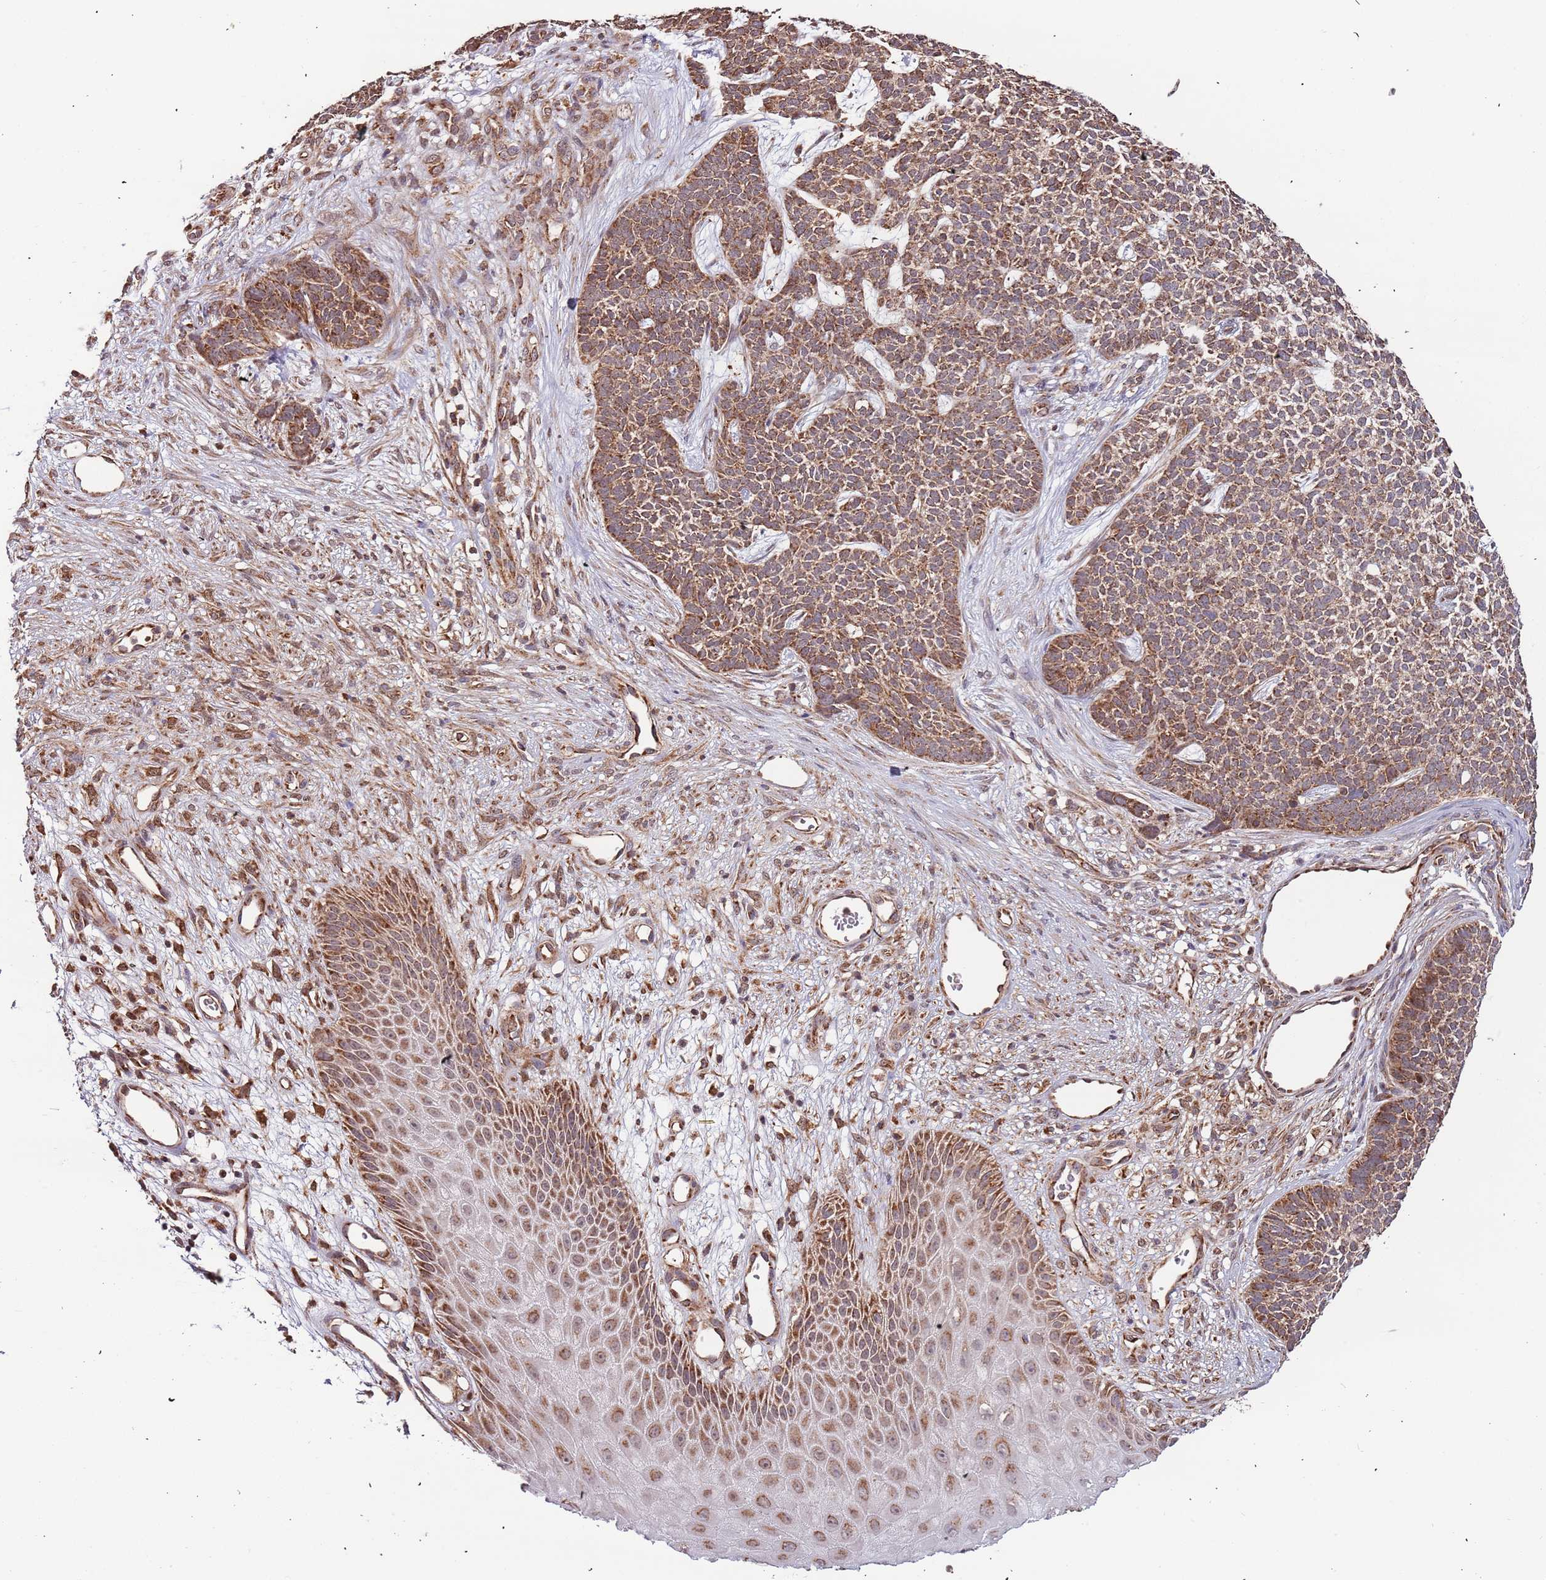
{"staining": {"intensity": "moderate", "quantity": ">75%", "location": "cytoplasmic/membranous"}, "tissue": "skin cancer", "cell_type": "Tumor cells", "image_type": "cancer", "snomed": [{"axis": "morphology", "description": "Basal cell carcinoma"}, {"axis": "topography", "description": "Skin"}], "caption": "A histopathology image of skin basal cell carcinoma stained for a protein displays moderate cytoplasmic/membranous brown staining in tumor cells.", "gene": "IL17RD", "patient": {"sex": "female", "age": 84}}